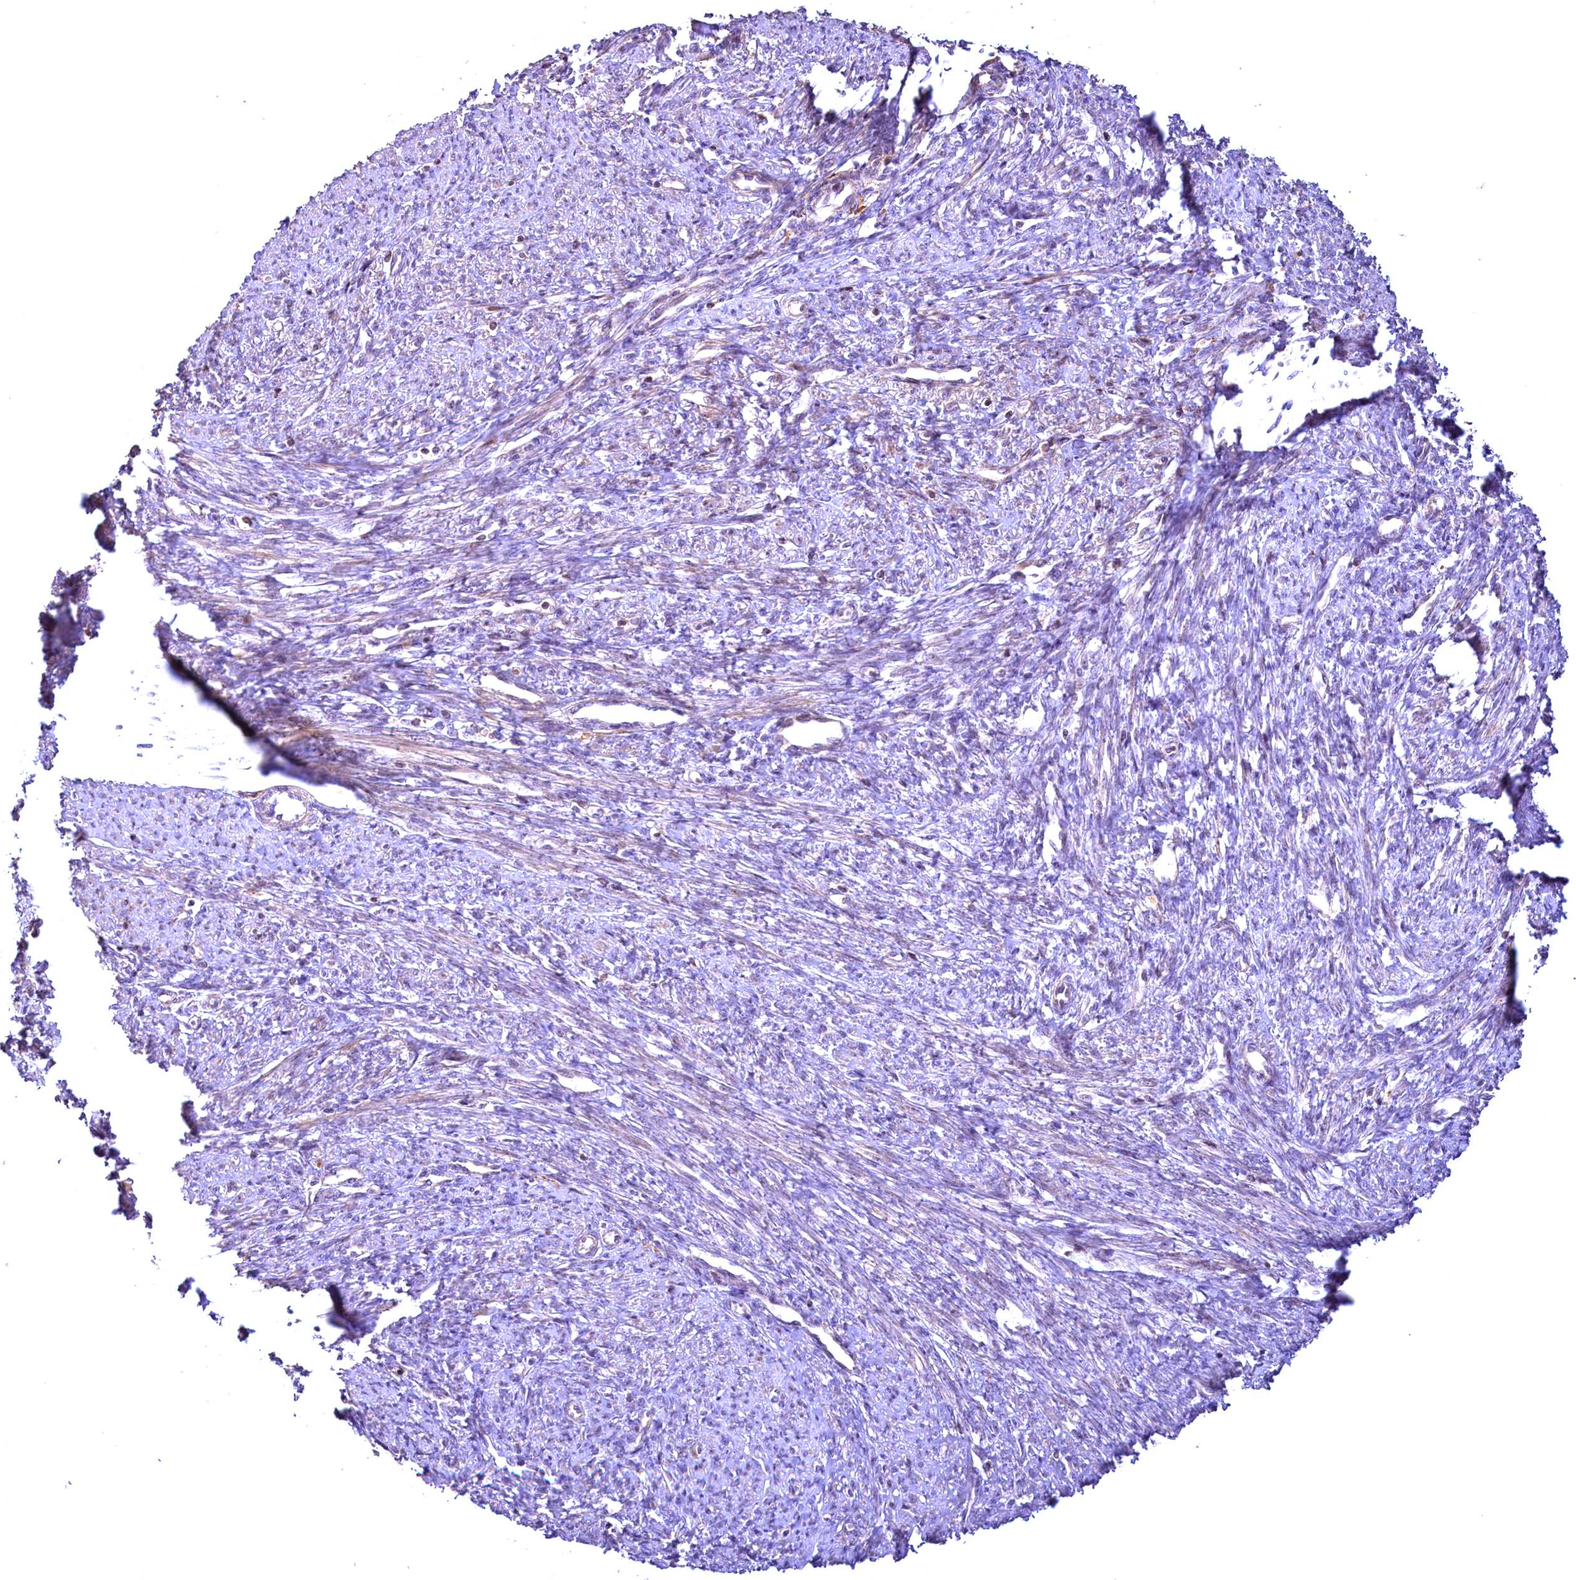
{"staining": {"intensity": "moderate", "quantity": "25%-75%", "location": "cytoplasmic/membranous"}, "tissue": "smooth muscle", "cell_type": "Smooth muscle cells", "image_type": "normal", "snomed": [{"axis": "morphology", "description": "Normal tissue, NOS"}, {"axis": "topography", "description": "Smooth muscle"}, {"axis": "topography", "description": "Uterus"}], "caption": "Smooth muscle stained with DAB IHC shows medium levels of moderate cytoplasmic/membranous positivity in about 25%-75% of smooth muscle cells.", "gene": "FUZ", "patient": {"sex": "female", "age": 59}}